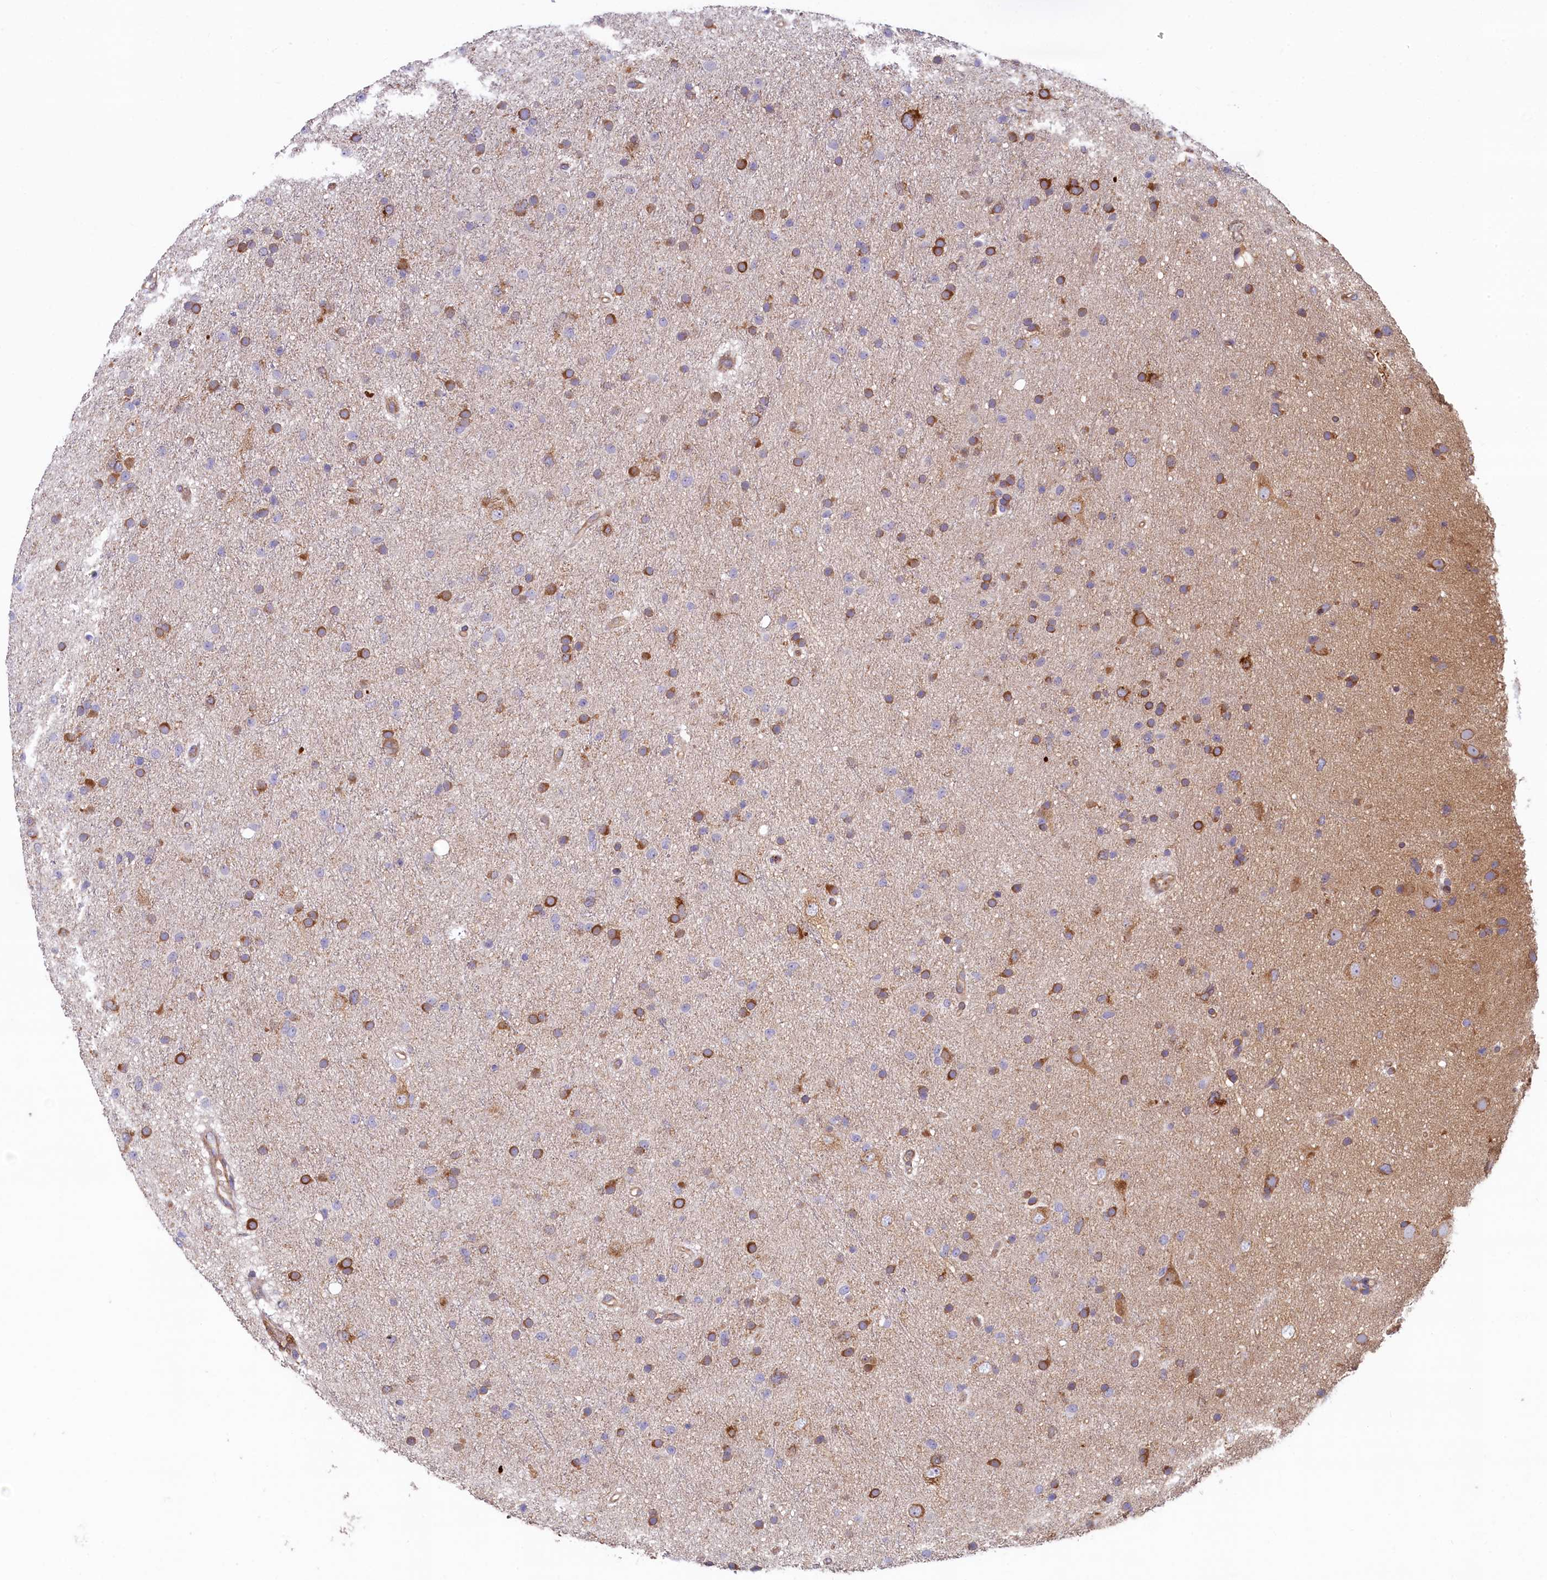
{"staining": {"intensity": "moderate", "quantity": "25%-75%", "location": "cytoplasmic/membranous"}, "tissue": "glioma", "cell_type": "Tumor cells", "image_type": "cancer", "snomed": [{"axis": "morphology", "description": "Glioma, malignant, Low grade"}, {"axis": "topography", "description": "Cerebral cortex"}], "caption": "Immunohistochemical staining of glioma reveals moderate cytoplasmic/membranous protein staining in about 25%-75% of tumor cells.", "gene": "SPATA2L", "patient": {"sex": "female", "age": 39}}